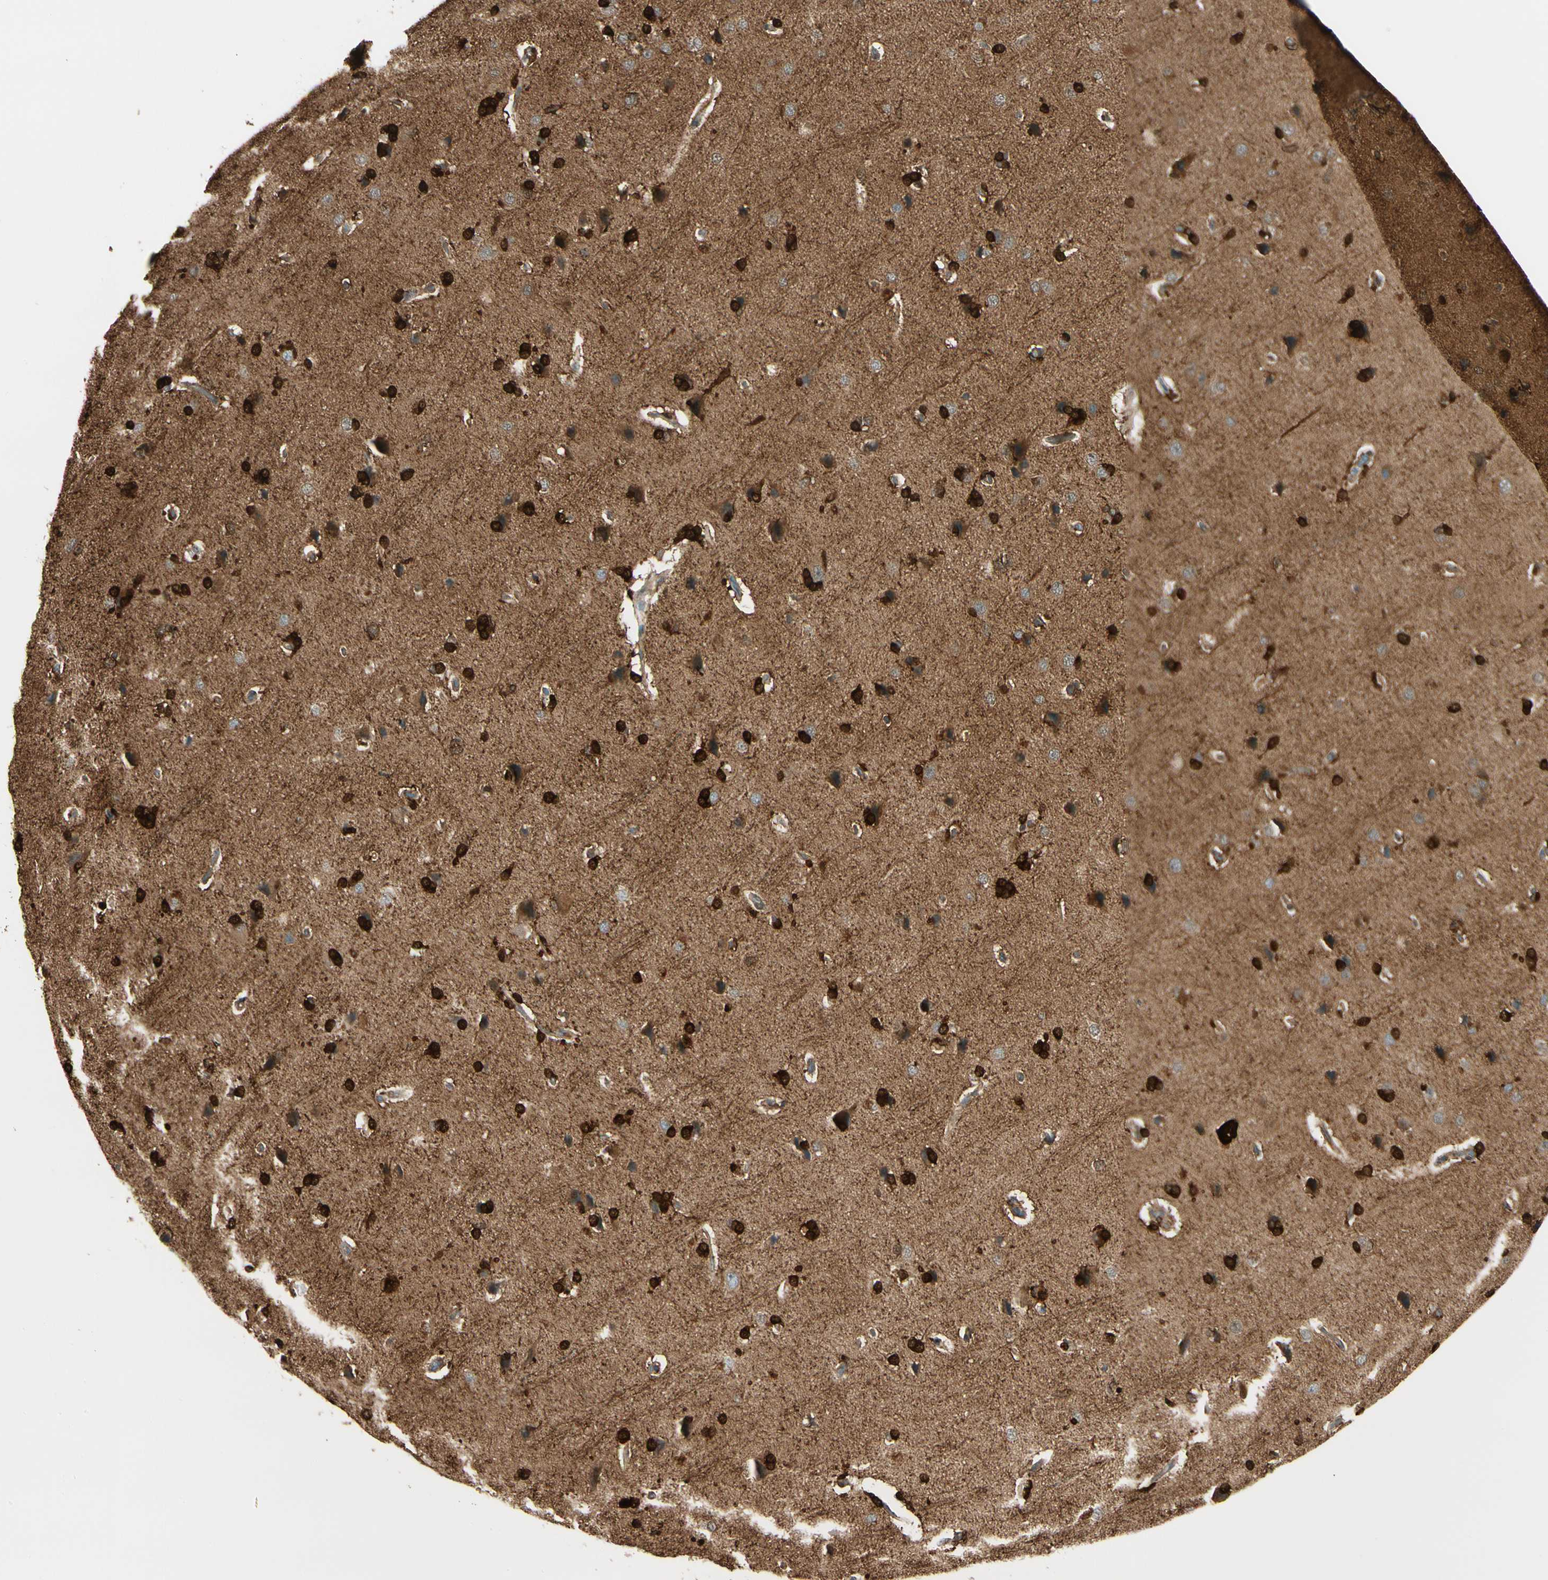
{"staining": {"intensity": "weak", "quantity": ">75%", "location": "cytoplasmic/membranous"}, "tissue": "cerebral cortex", "cell_type": "Endothelial cells", "image_type": "normal", "snomed": [{"axis": "morphology", "description": "Normal tissue, NOS"}, {"axis": "topography", "description": "Cerebral cortex"}], "caption": "This micrograph exhibits immunohistochemistry staining of benign cerebral cortex, with low weak cytoplasmic/membranous expression in approximately >75% of endothelial cells.", "gene": "FTH1", "patient": {"sex": "male", "age": 62}}